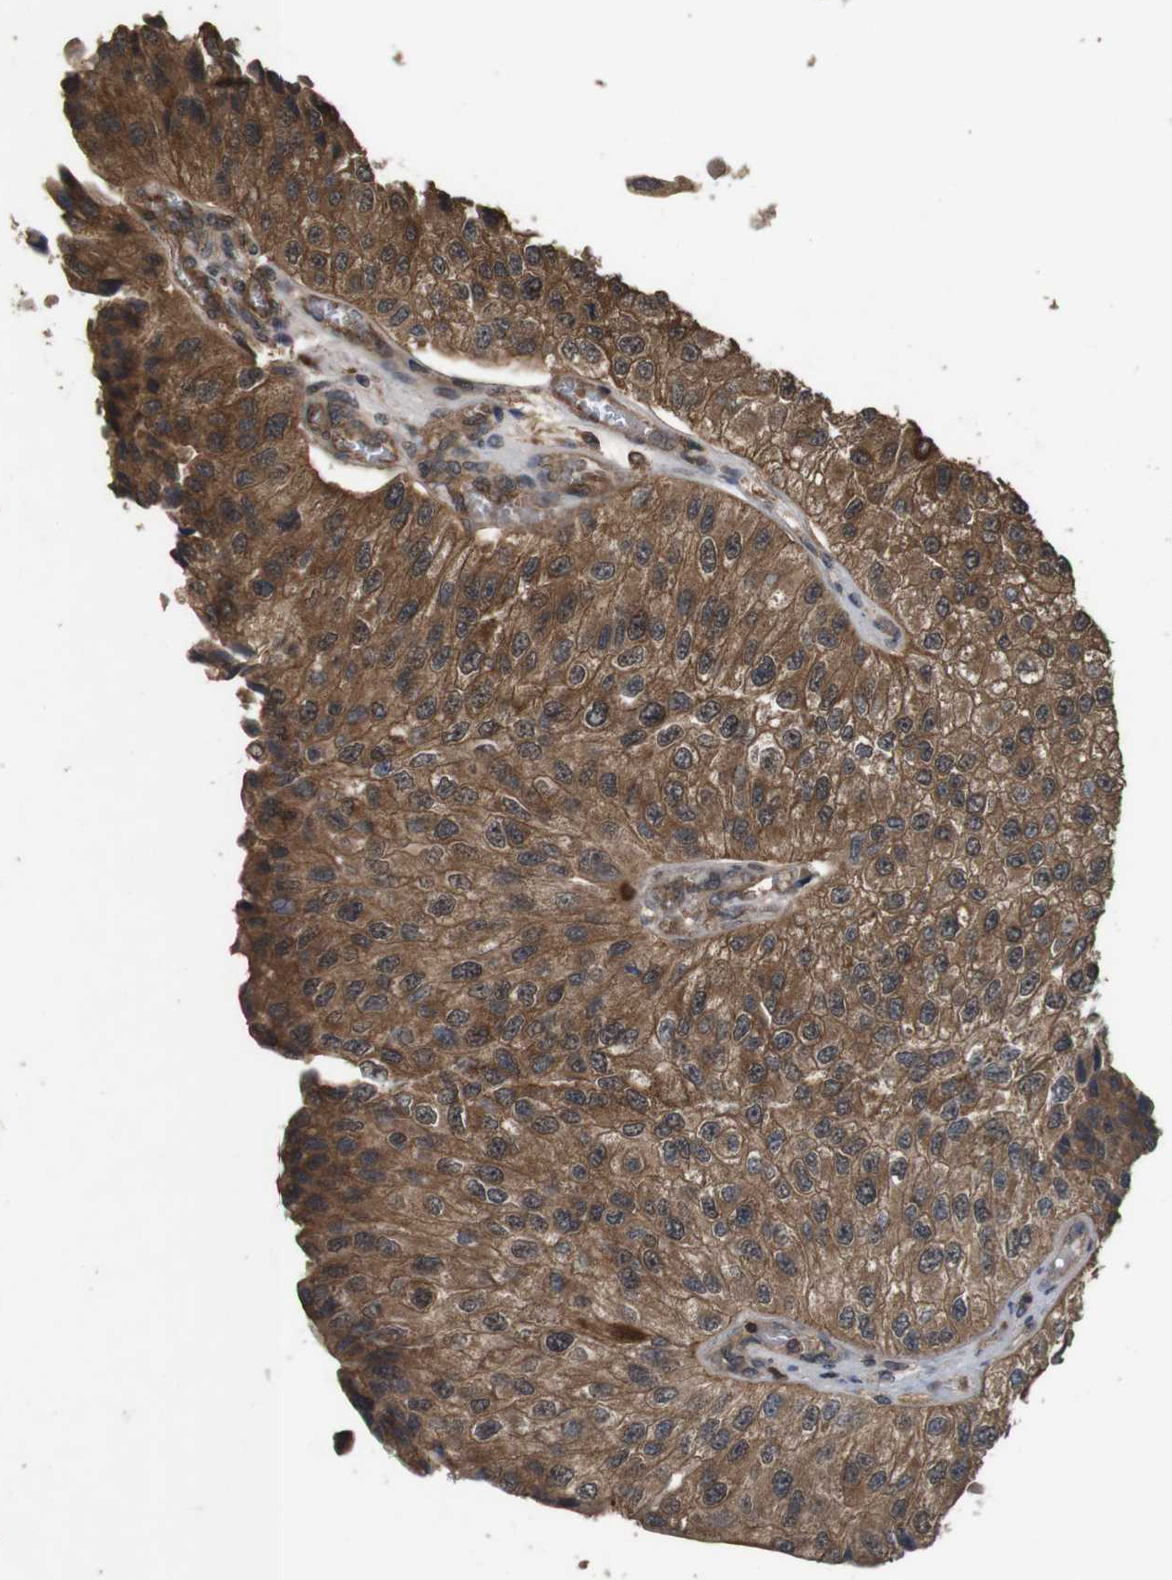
{"staining": {"intensity": "moderate", "quantity": ">75%", "location": "cytoplasmic/membranous"}, "tissue": "urothelial cancer", "cell_type": "Tumor cells", "image_type": "cancer", "snomed": [{"axis": "morphology", "description": "Urothelial carcinoma, High grade"}, {"axis": "topography", "description": "Kidney"}, {"axis": "topography", "description": "Urinary bladder"}], "caption": "This photomicrograph reveals IHC staining of urothelial carcinoma (high-grade), with medium moderate cytoplasmic/membranous positivity in approximately >75% of tumor cells.", "gene": "BAG4", "patient": {"sex": "male", "age": 77}}